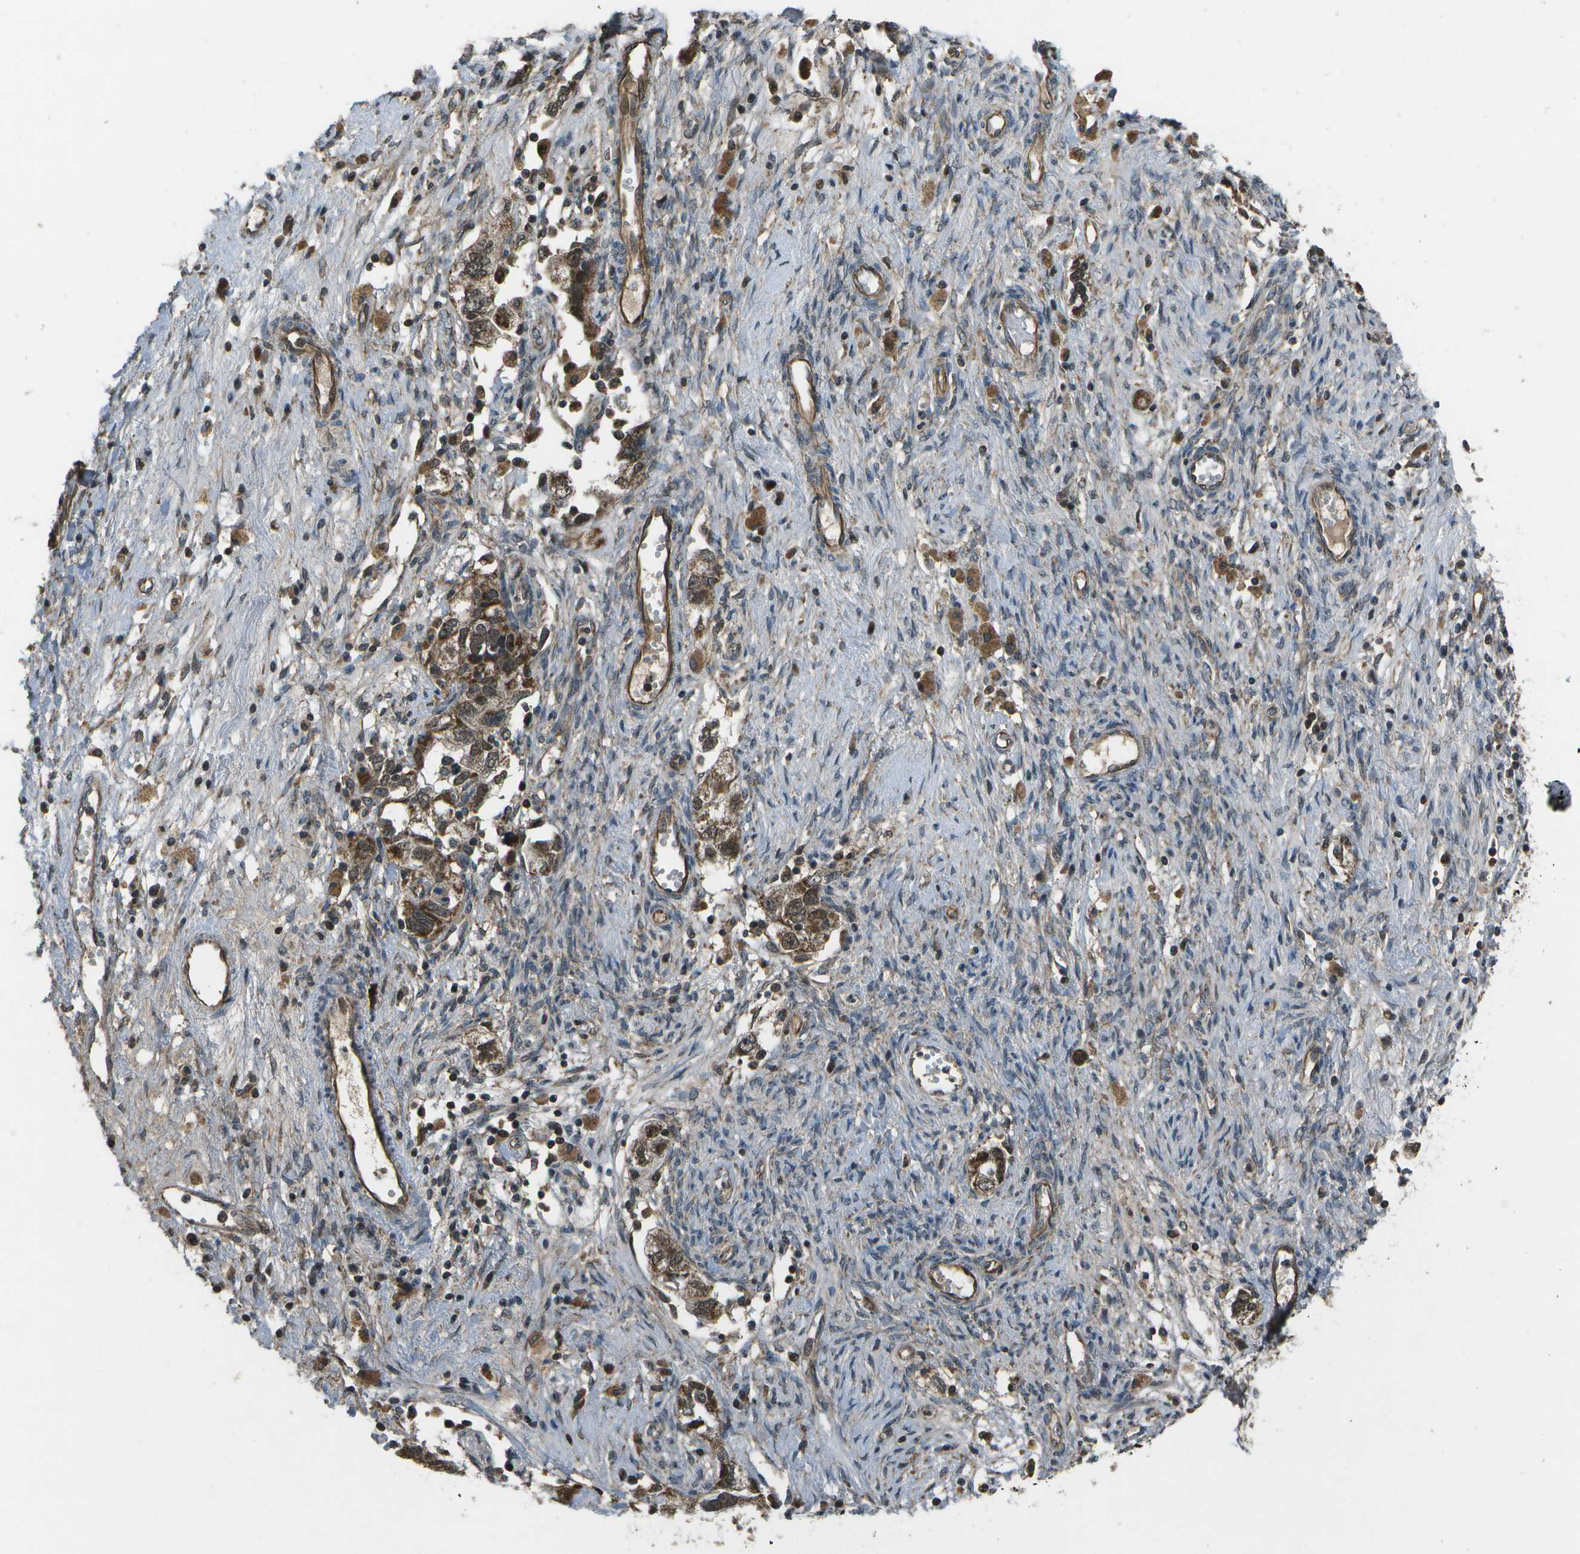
{"staining": {"intensity": "moderate", "quantity": ">75%", "location": "cytoplasmic/membranous"}, "tissue": "ovarian cancer", "cell_type": "Tumor cells", "image_type": "cancer", "snomed": [{"axis": "morphology", "description": "Carcinoma, NOS"}, {"axis": "morphology", "description": "Cystadenocarcinoma, serous, NOS"}, {"axis": "topography", "description": "Ovary"}], "caption": "An image of human ovarian cancer (carcinoma) stained for a protein shows moderate cytoplasmic/membranous brown staining in tumor cells.", "gene": "EIF2AK1", "patient": {"sex": "female", "age": 69}}